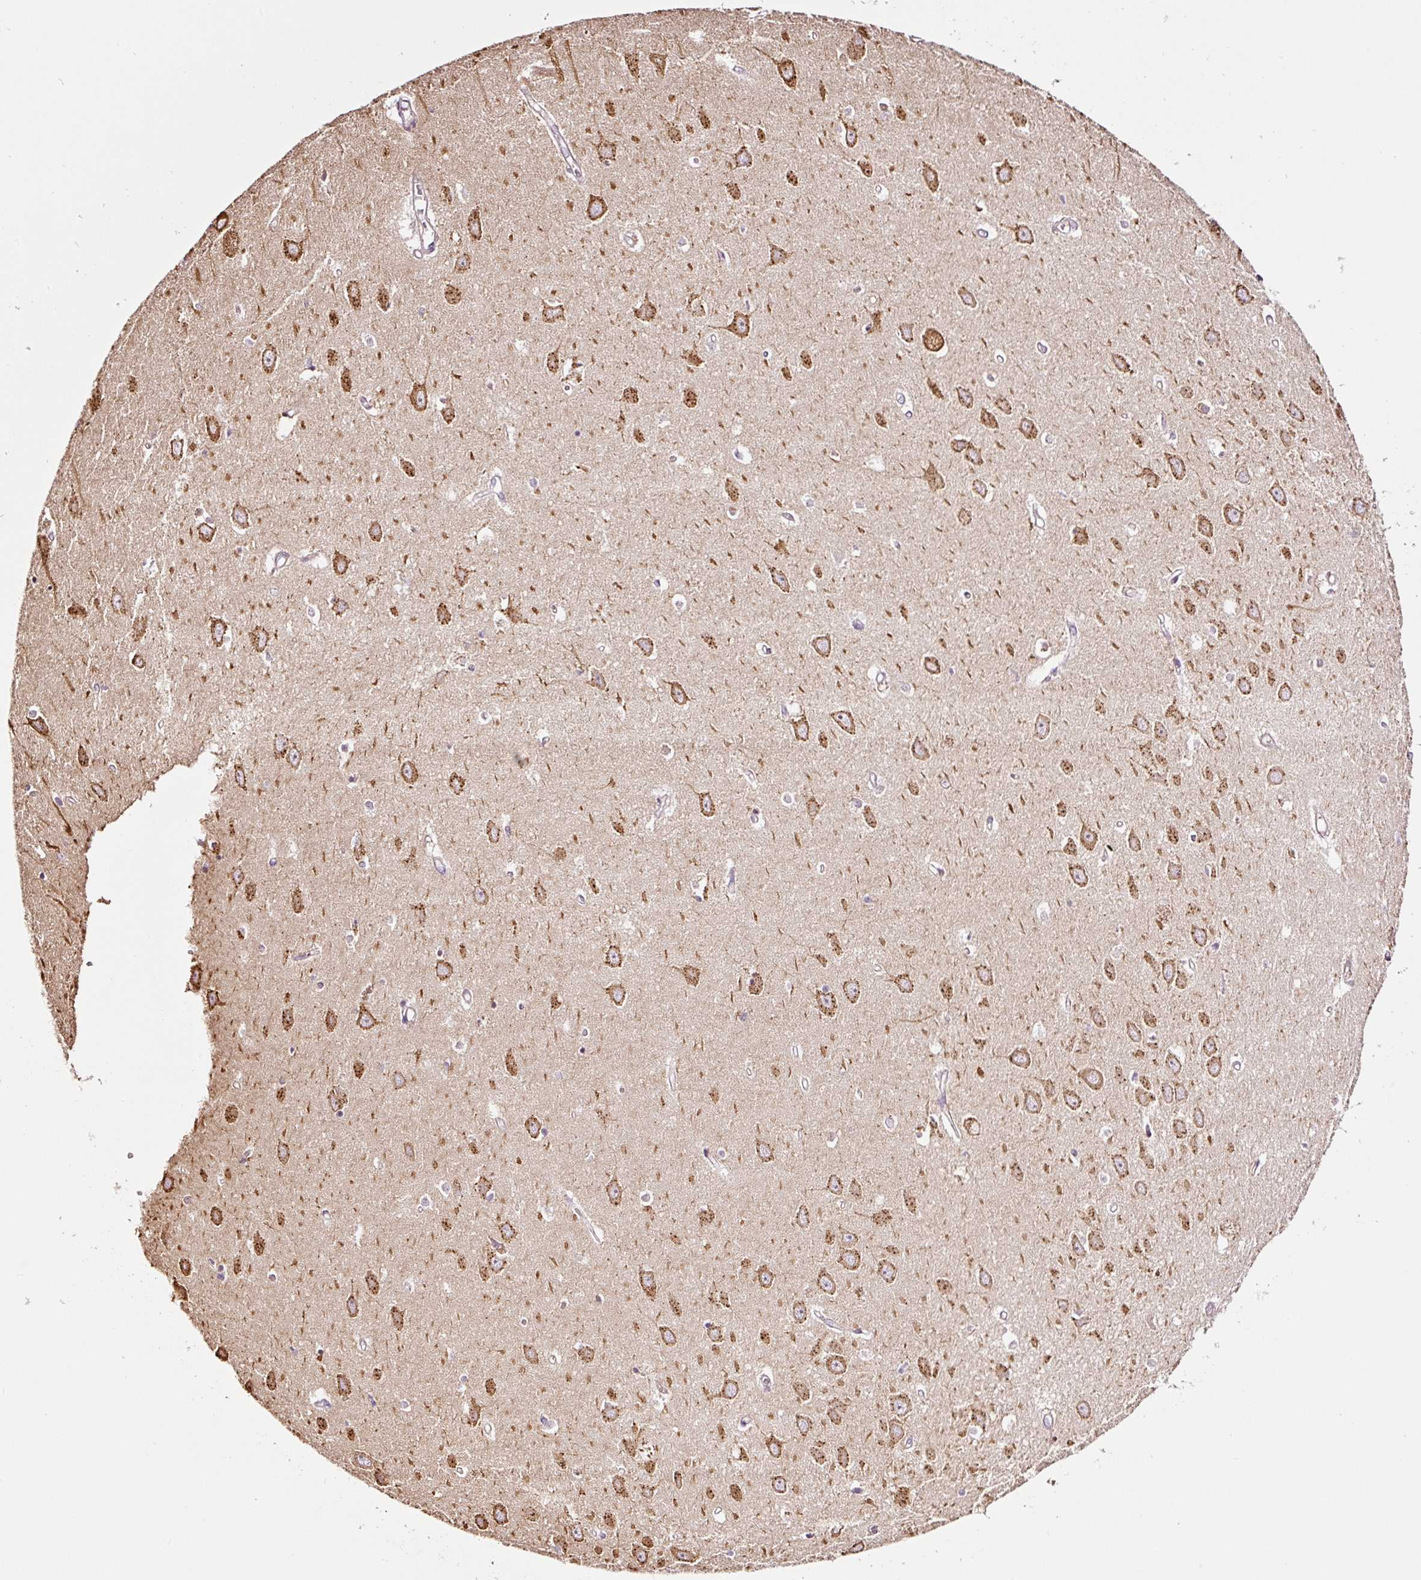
{"staining": {"intensity": "moderate", "quantity": "<25%", "location": "cytoplasmic/membranous"}, "tissue": "hippocampus", "cell_type": "Glial cells", "image_type": "normal", "snomed": [{"axis": "morphology", "description": "Normal tissue, NOS"}, {"axis": "topography", "description": "Hippocampus"}], "caption": "Immunohistochemistry (DAB) staining of normal hippocampus shows moderate cytoplasmic/membranous protein expression in approximately <25% of glial cells.", "gene": "METAP1", "patient": {"sex": "female", "age": 64}}